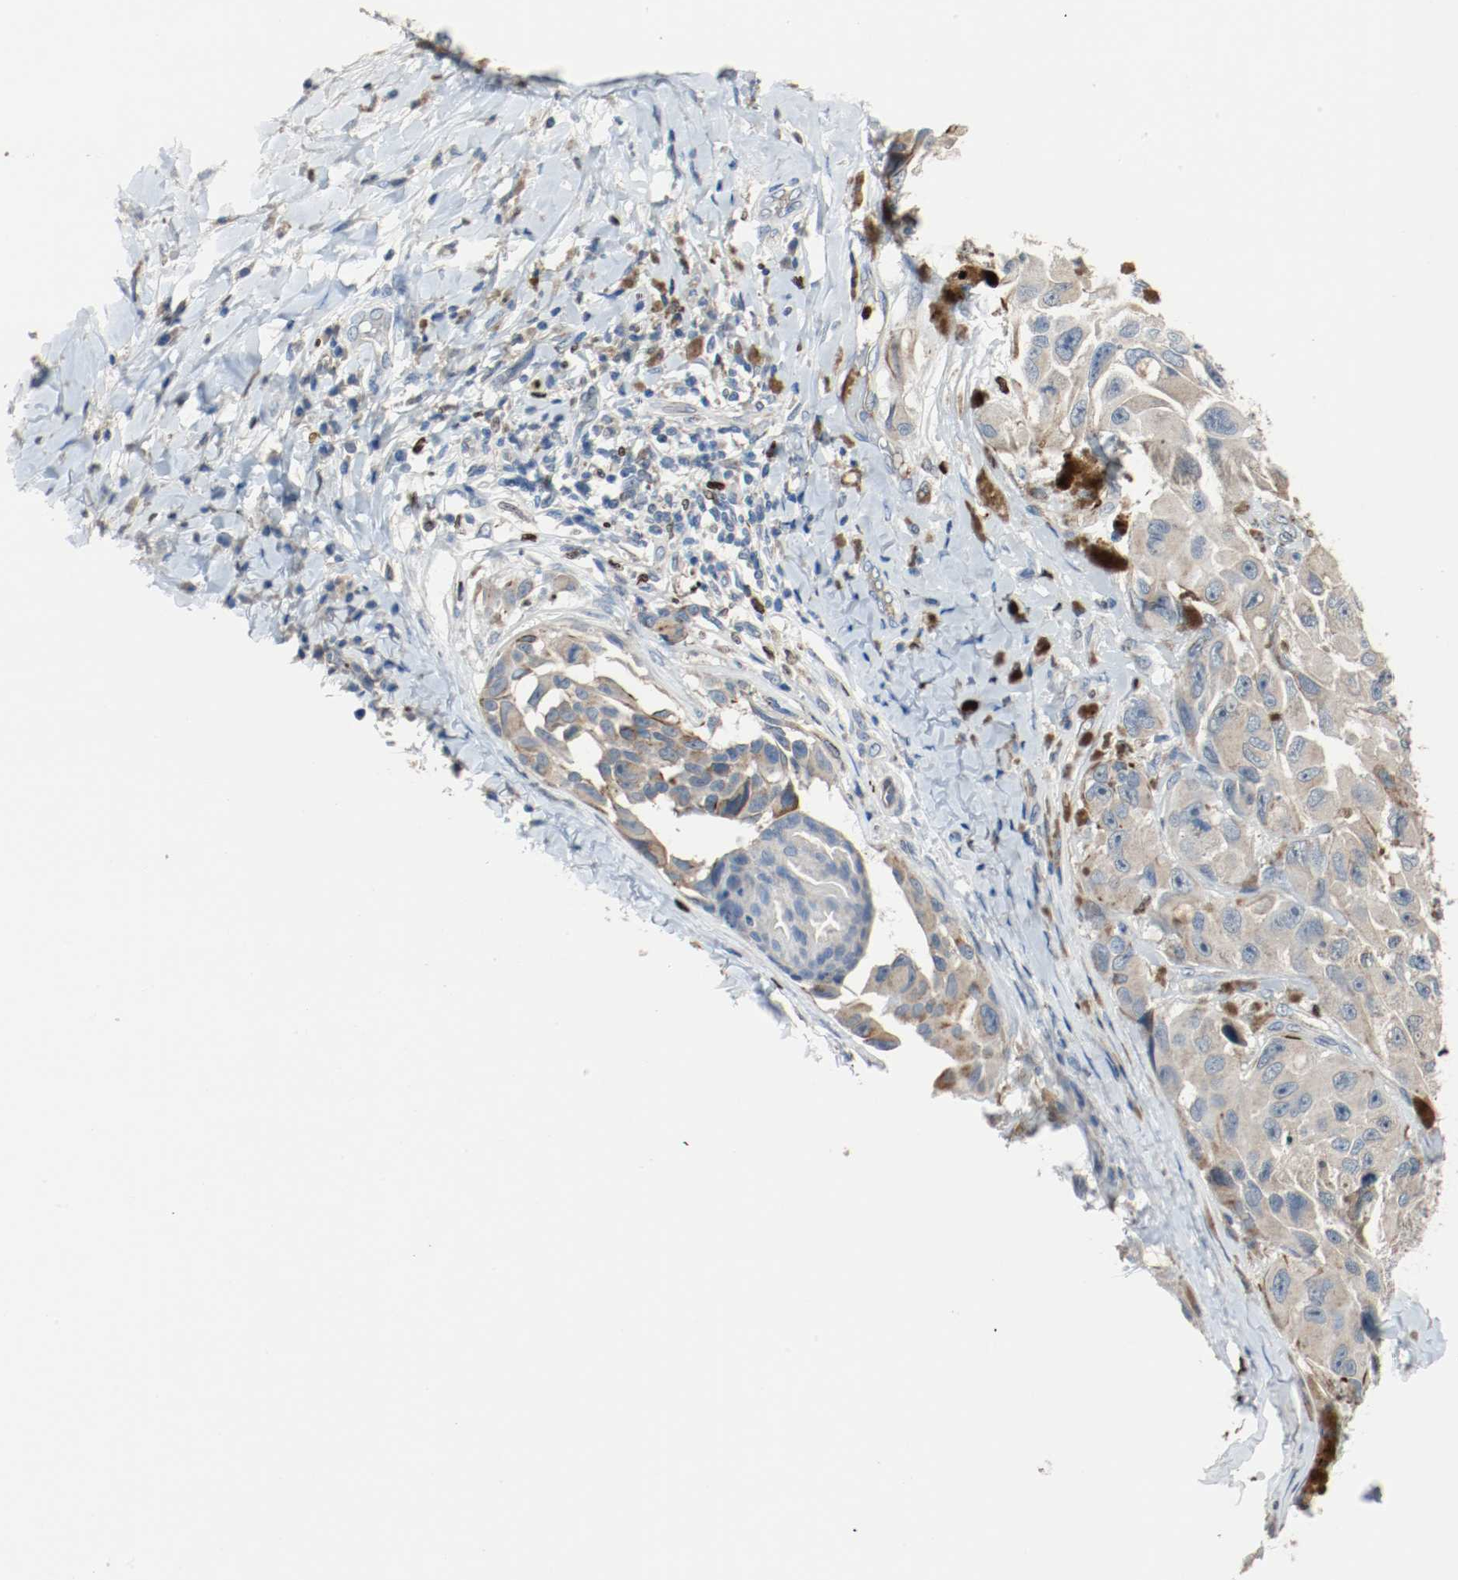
{"staining": {"intensity": "negative", "quantity": "none", "location": "none"}, "tissue": "melanoma", "cell_type": "Tumor cells", "image_type": "cancer", "snomed": [{"axis": "morphology", "description": "Malignant melanoma, NOS"}, {"axis": "topography", "description": "Skin"}], "caption": "A histopathology image of malignant melanoma stained for a protein displays no brown staining in tumor cells.", "gene": "BLK", "patient": {"sex": "female", "age": 73}}